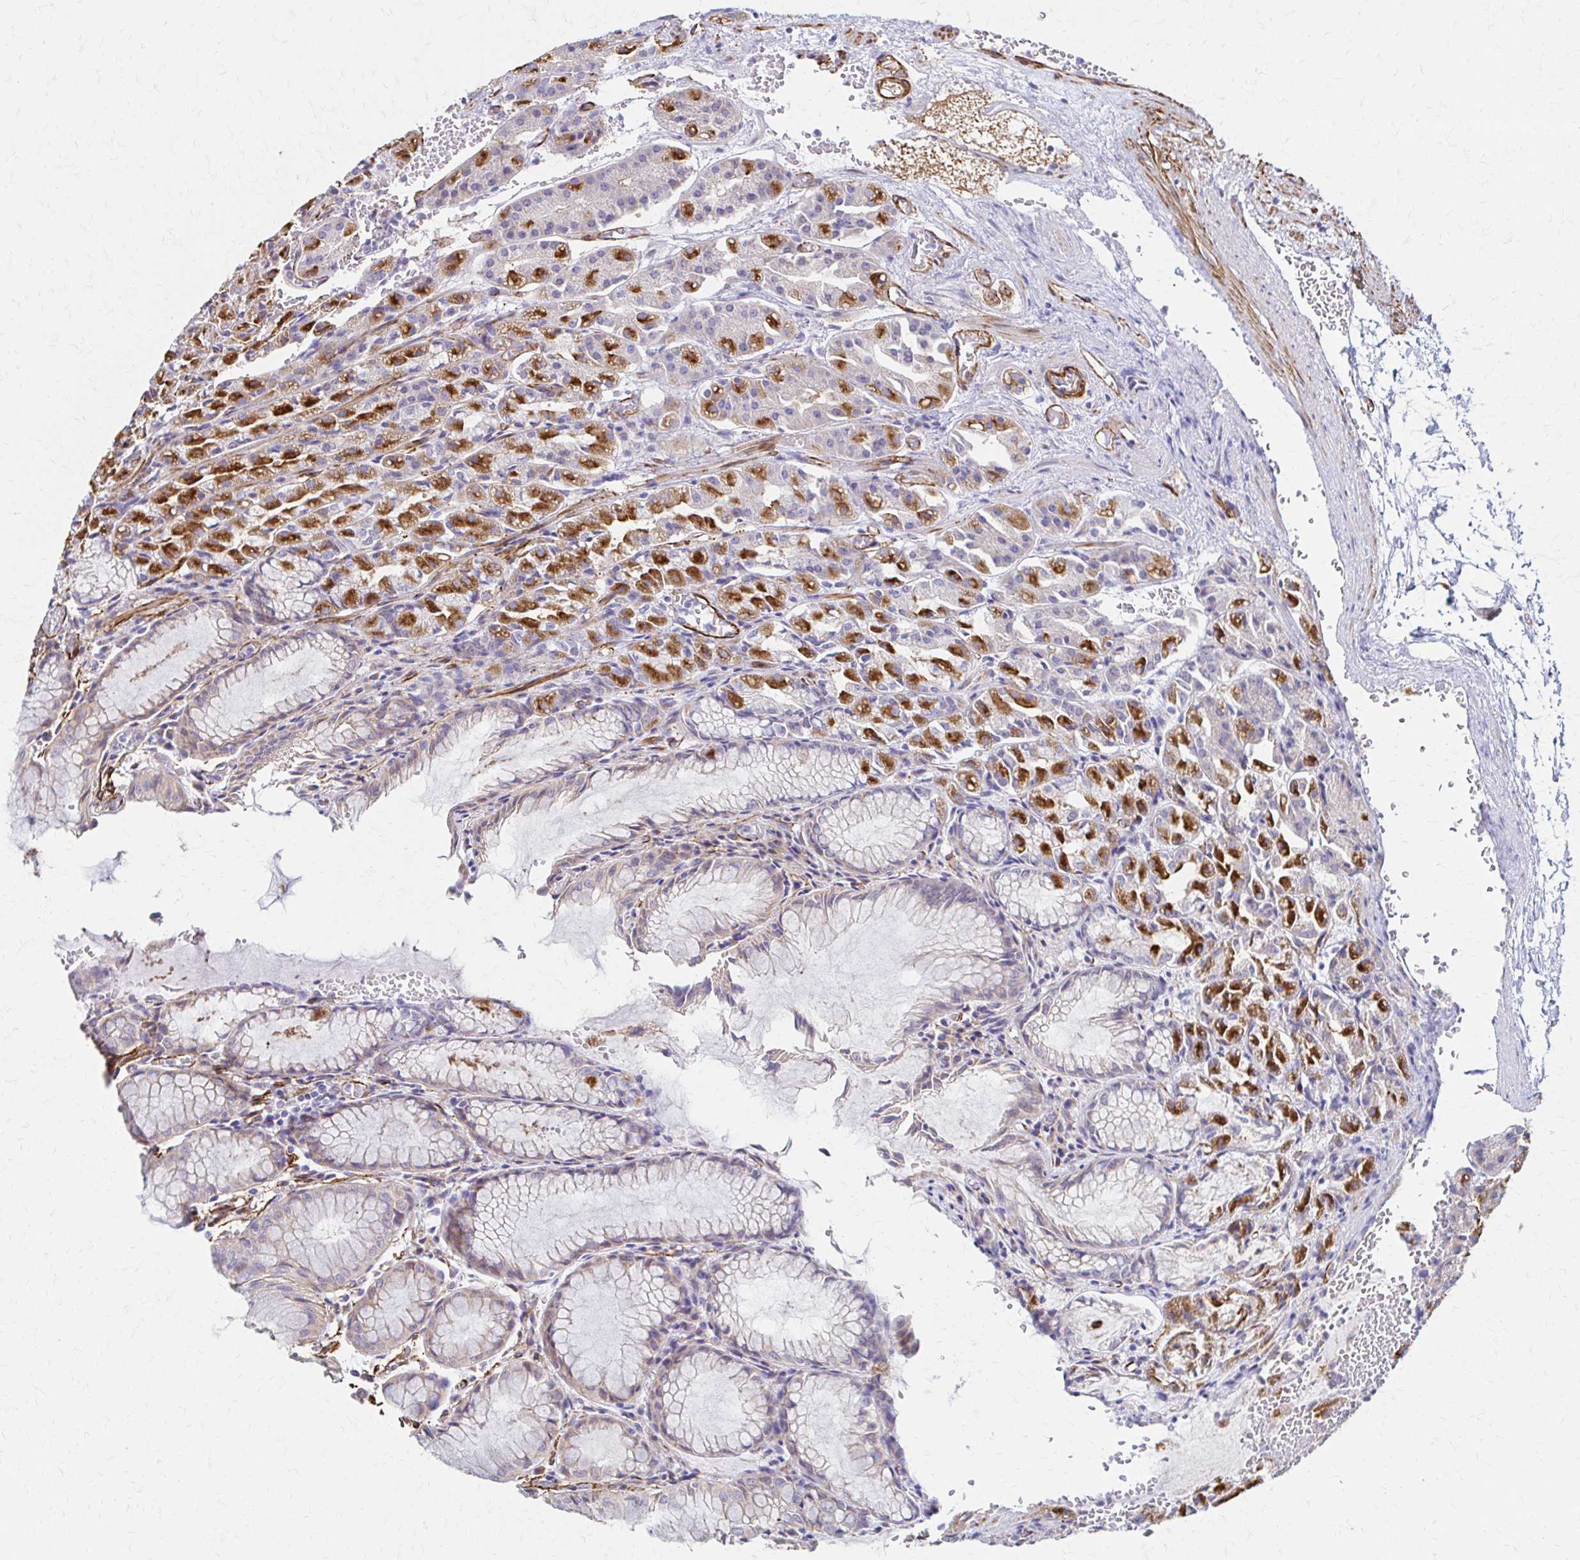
{"staining": {"intensity": "strong", "quantity": "25%-75%", "location": "cytoplasmic/membranous"}, "tissue": "stomach", "cell_type": "Glandular cells", "image_type": "normal", "snomed": [{"axis": "morphology", "description": "Normal tissue, NOS"}, {"axis": "topography", "description": "Stomach"}], "caption": "Immunohistochemical staining of unremarkable stomach reveals high levels of strong cytoplasmic/membranous expression in approximately 25%-75% of glandular cells. The staining was performed using DAB, with brown indicating positive protein expression. Nuclei are stained blue with hematoxylin.", "gene": "TIMMDC1", "patient": {"sex": "female", "age": 57}}